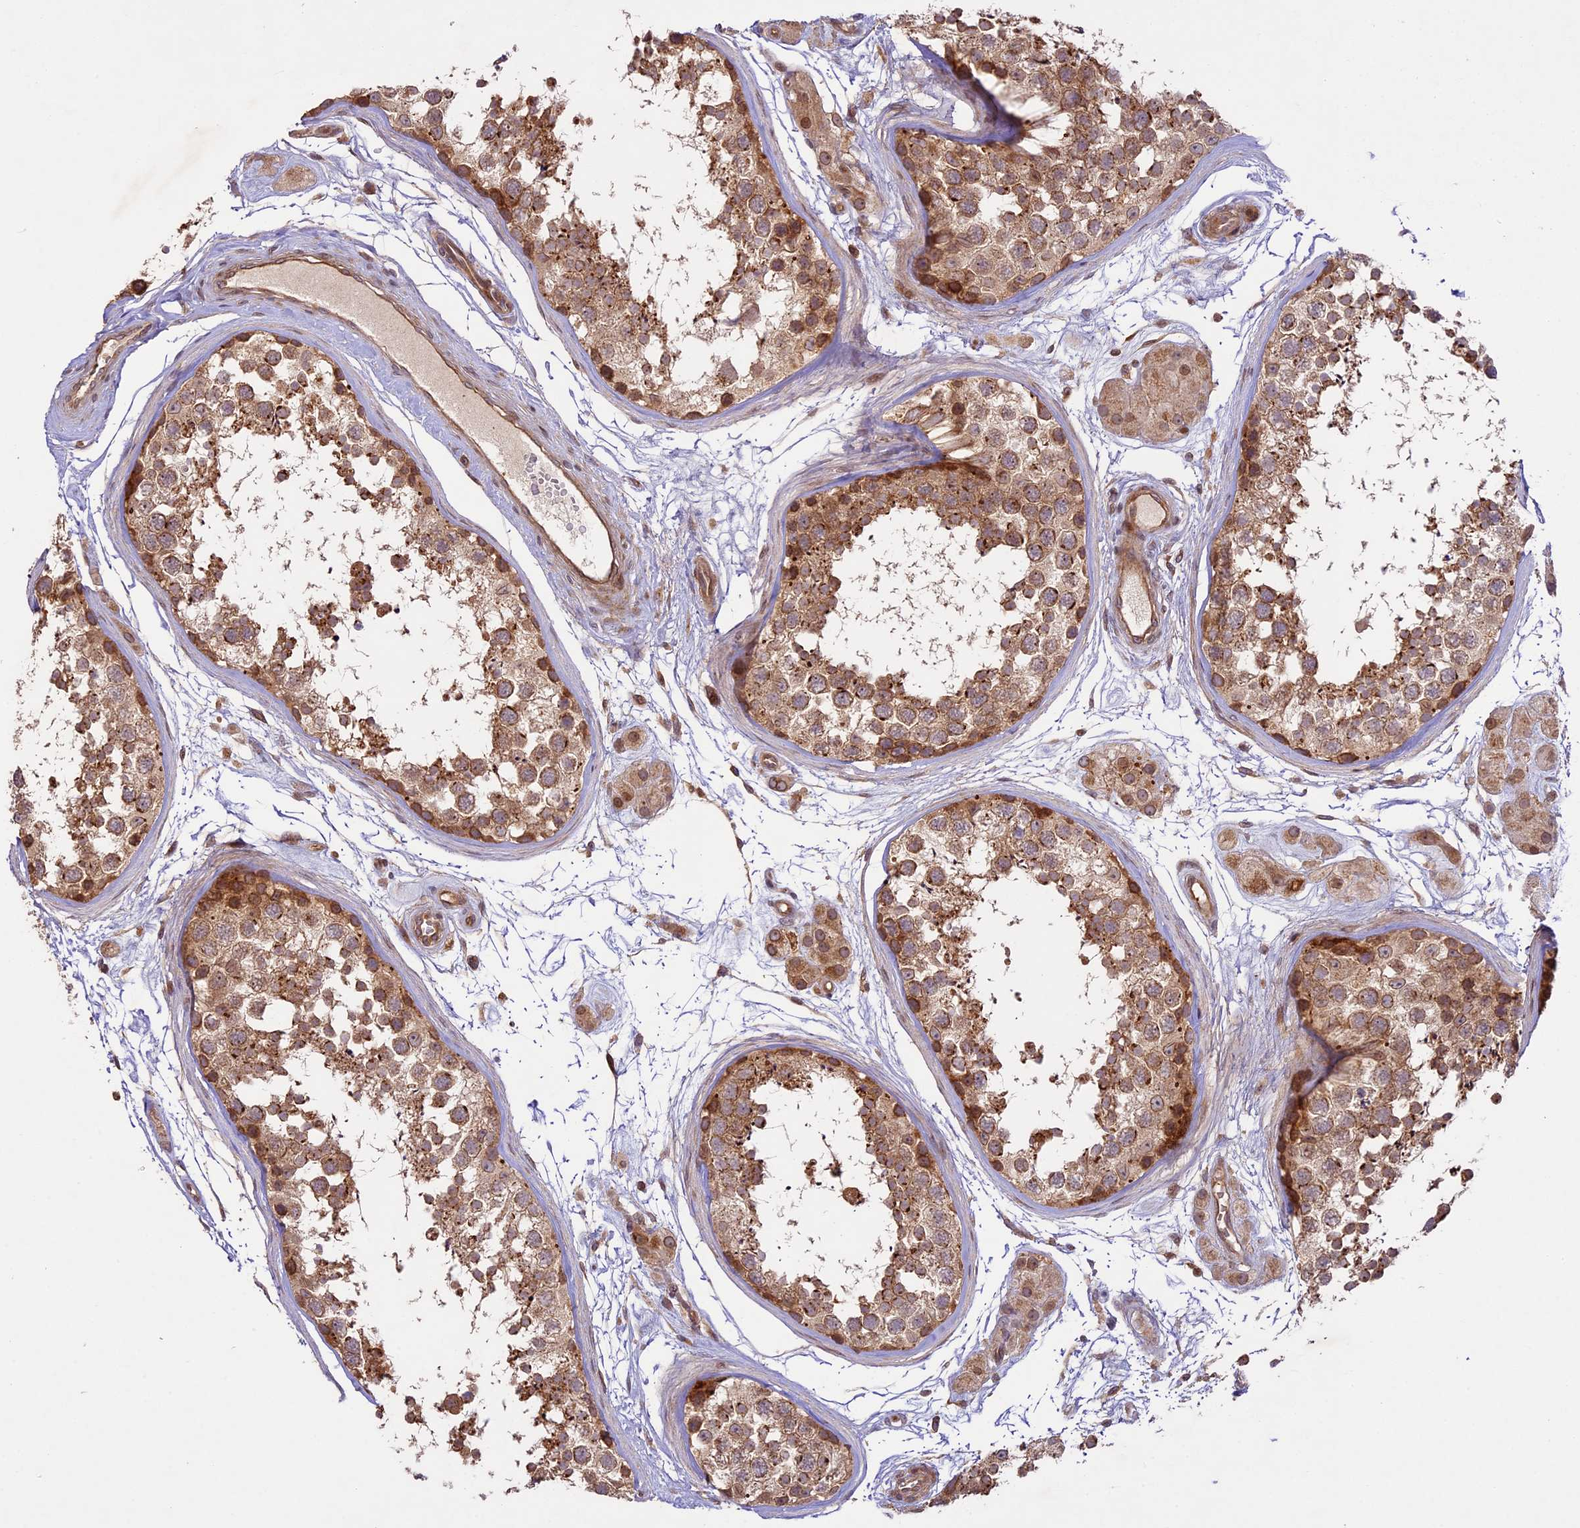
{"staining": {"intensity": "moderate", "quantity": ">75%", "location": "cytoplasmic/membranous"}, "tissue": "testis", "cell_type": "Cells in seminiferous ducts", "image_type": "normal", "snomed": [{"axis": "morphology", "description": "Normal tissue, NOS"}, {"axis": "topography", "description": "Testis"}], "caption": "Testis stained for a protein displays moderate cytoplasmic/membranous positivity in cells in seminiferous ducts. Immunohistochemistry (ihc) stains the protein of interest in brown and the nuclei are stained blue.", "gene": "DGKH", "patient": {"sex": "male", "age": 56}}